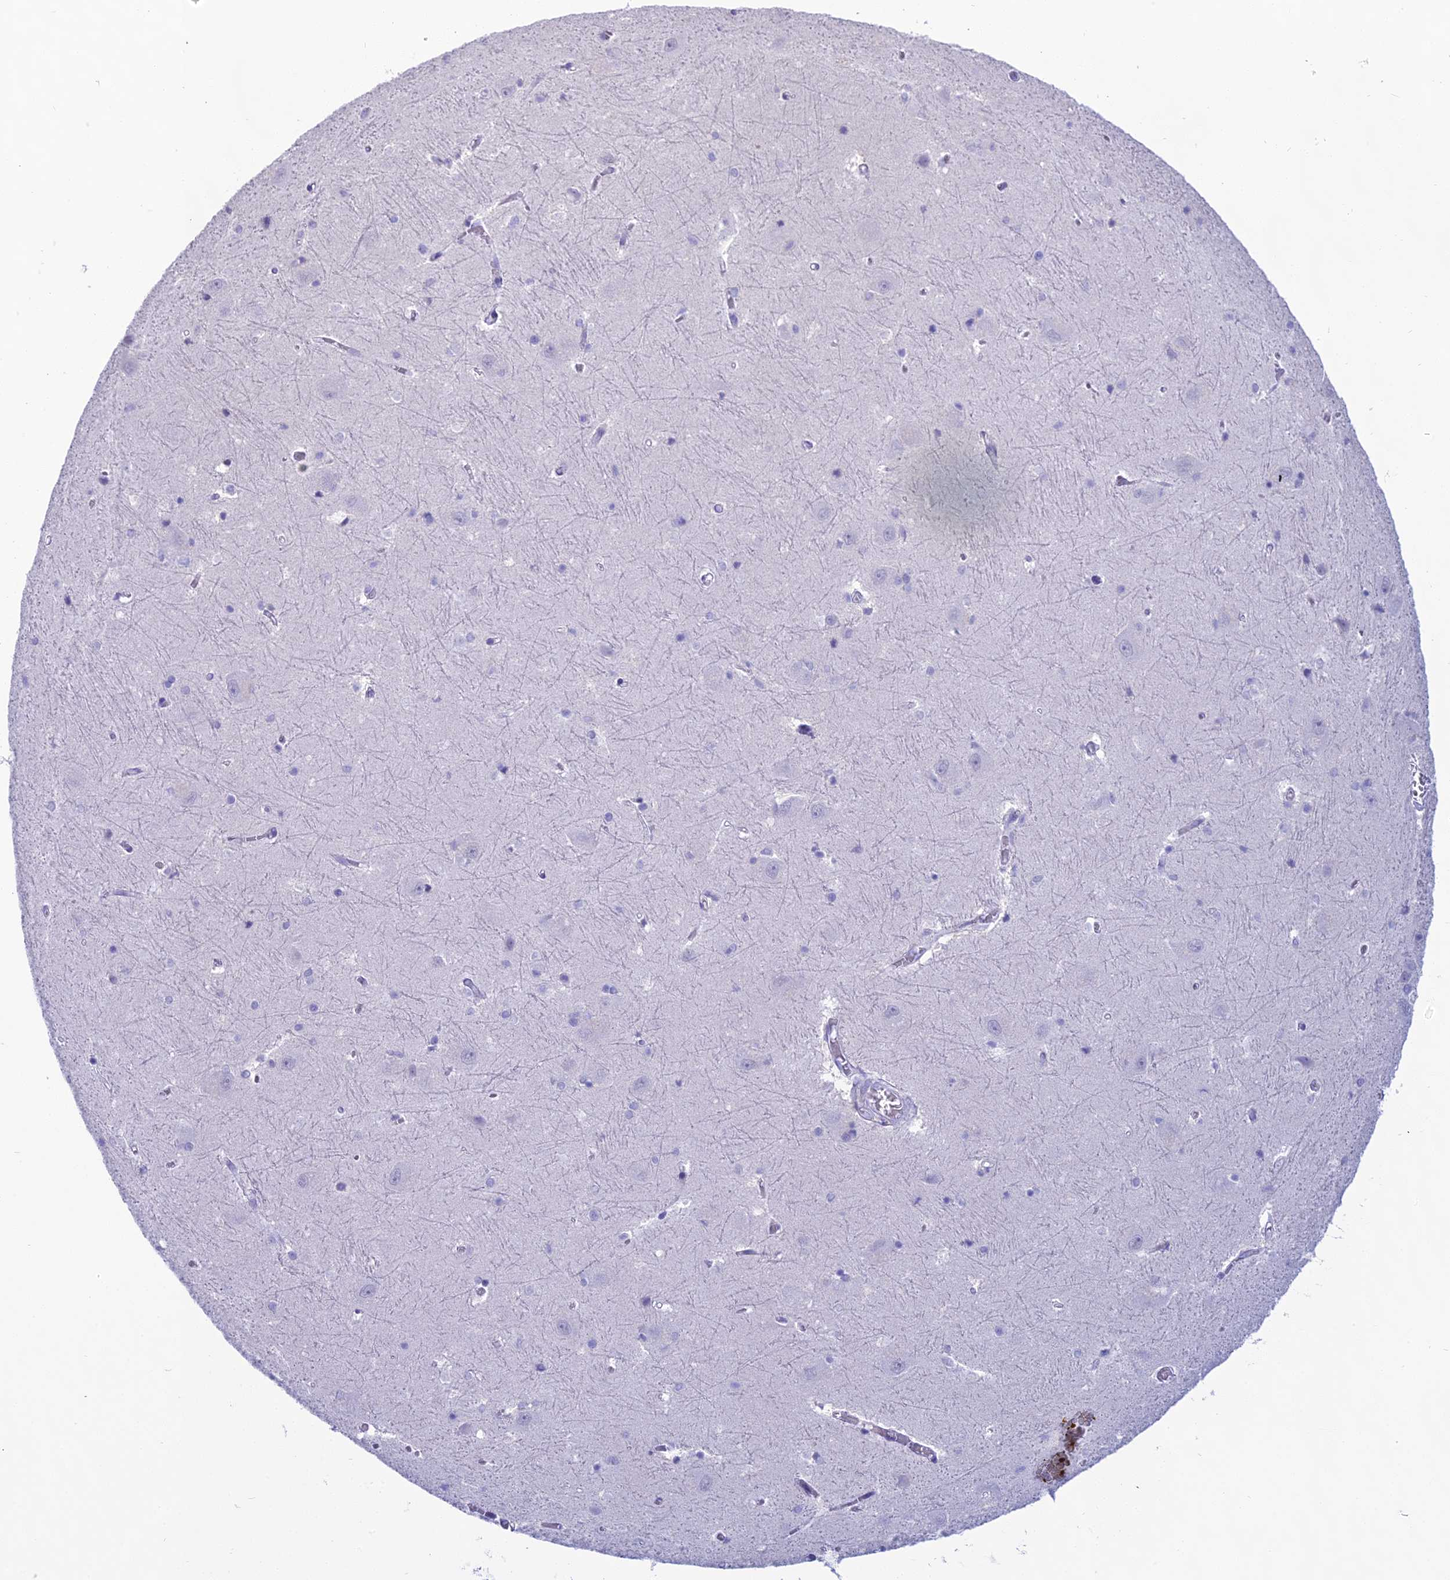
{"staining": {"intensity": "negative", "quantity": "none", "location": "none"}, "tissue": "caudate", "cell_type": "Glial cells", "image_type": "normal", "snomed": [{"axis": "morphology", "description": "Normal tissue, NOS"}, {"axis": "topography", "description": "Lateral ventricle wall"}], "caption": "Immunohistochemistry (IHC) of benign caudate demonstrates no staining in glial cells.", "gene": "CGB1", "patient": {"sex": "male", "age": 37}}